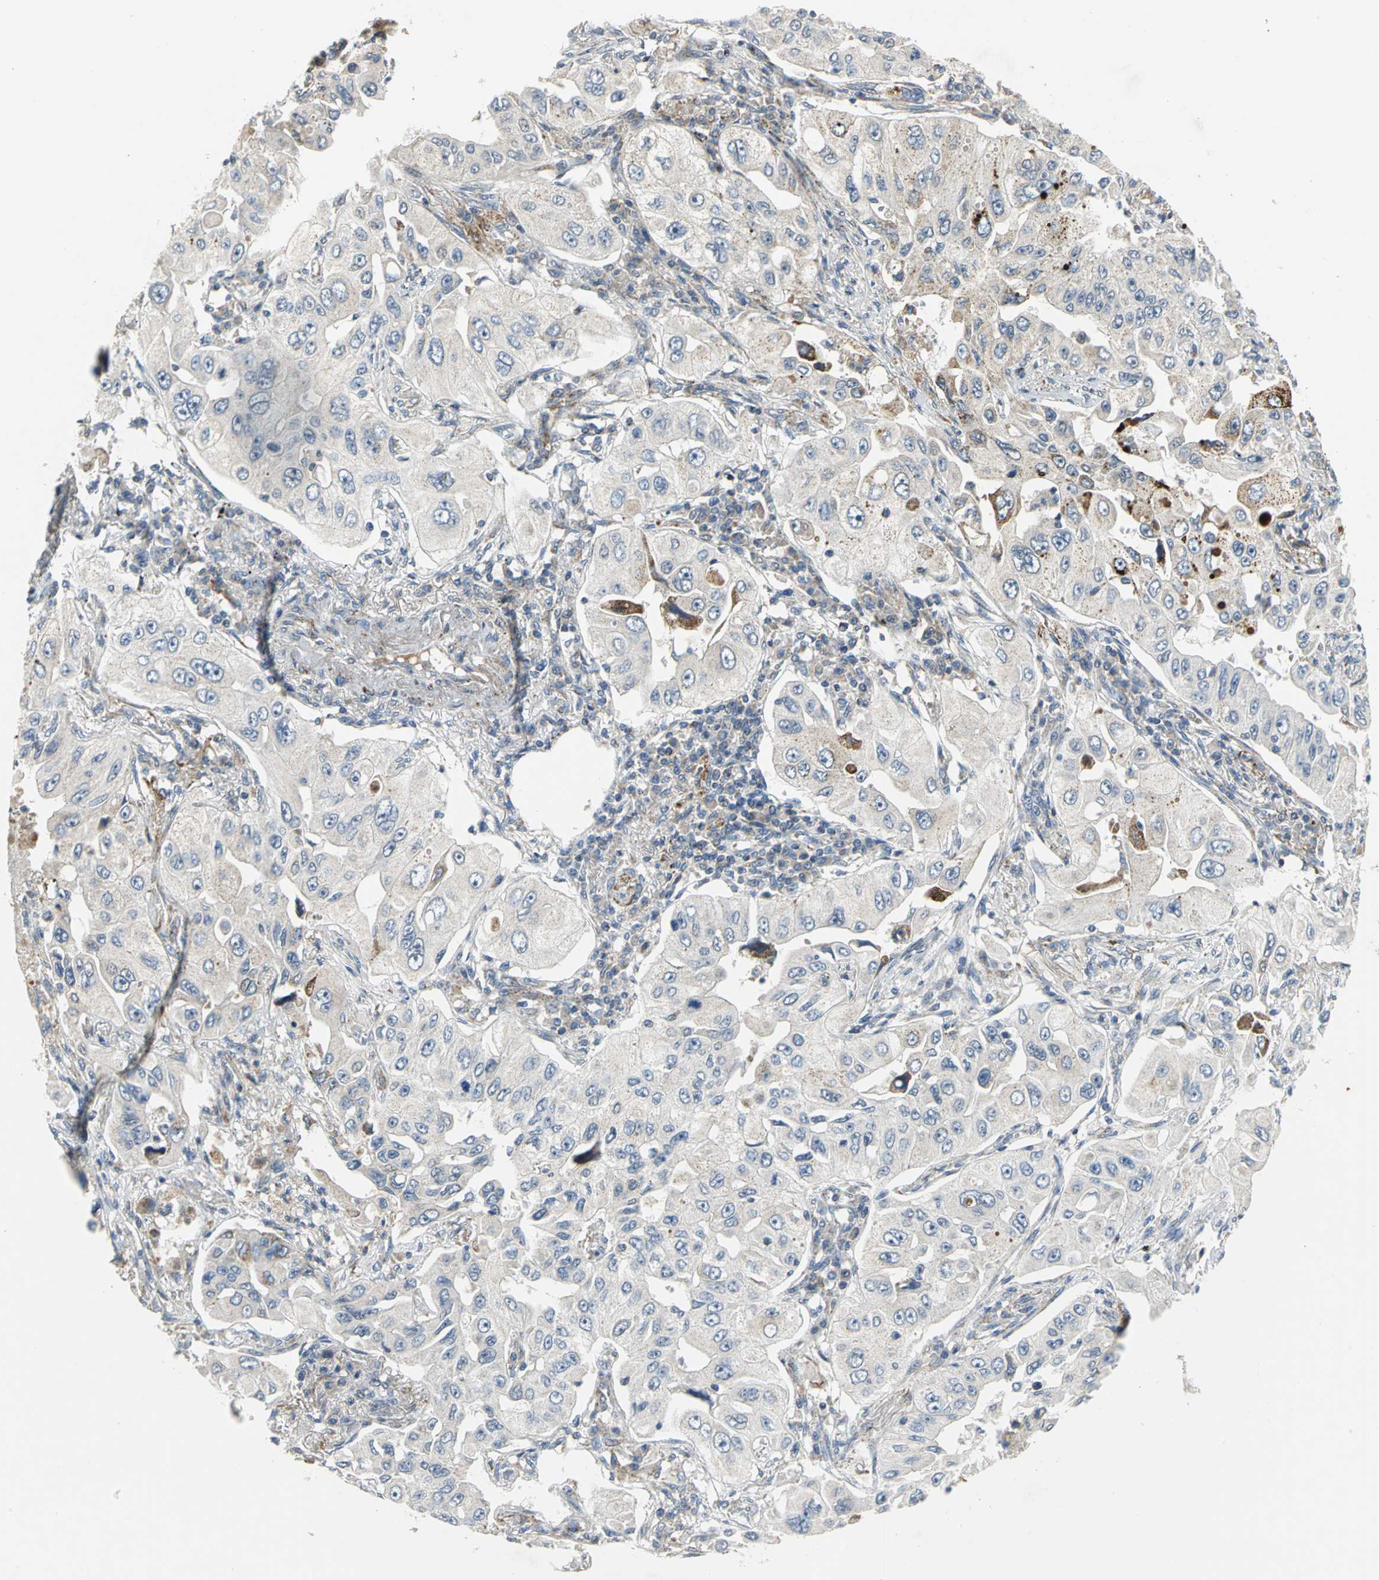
{"staining": {"intensity": "weak", "quantity": "<25%", "location": "cytoplasmic/membranous"}, "tissue": "lung cancer", "cell_type": "Tumor cells", "image_type": "cancer", "snomed": [{"axis": "morphology", "description": "Adenocarcinoma, NOS"}, {"axis": "topography", "description": "Lung"}], "caption": "High power microscopy micrograph of an IHC histopathology image of lung cancer (adenocarcinoma), revealing no significant expression in tumor cells.", "gene": "SPPL2B", "patient": {"sex": "male", "age": 84}}